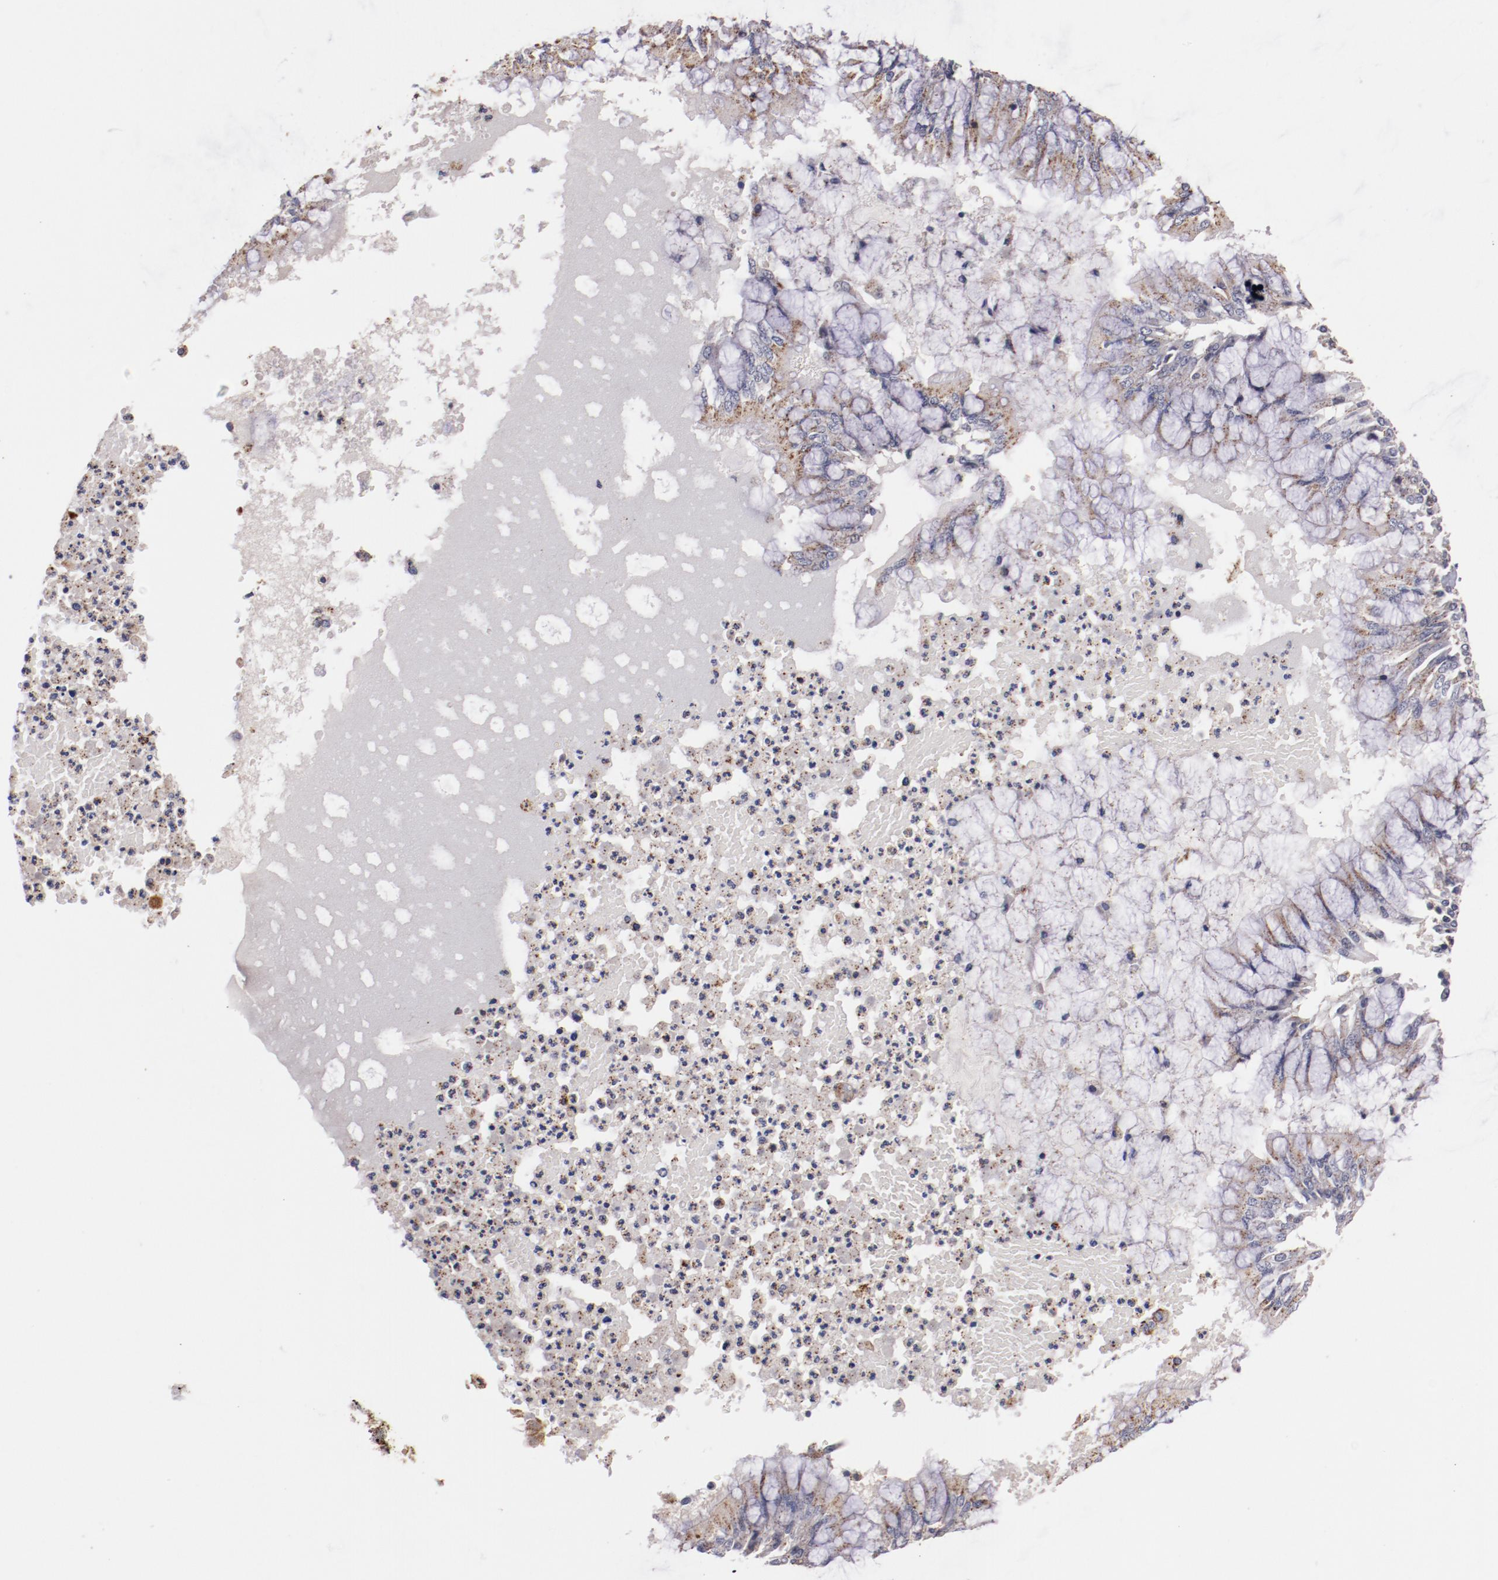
{"staining": {"intensity": "weak", "quantity": ">75%", "location": "cytoplasmic/membranous"}, "tissue": "bronchus", "cell_type": "Respiratory epithelial cells", "image_type": "normal", "snomed": [{"axis": "morphology", "description": "Normal tissue, NOS"}, {"axis": "topography", "description": "Cartilage tissue"}, {"axis": "topography", "description": "Bronchus"}, {"axis": "topography", "description": "Lung"}], "caption": "Brown immunohistochemical staining in benign bronchus displays weak cytoplasmic/membranous staining in about >75% of respiratory epithelial cells. The staining was performed using DAB to visualize the protein expression in brown, while the nuclei were stained in blue with hematoxylin (Magnification: 20x).", "gene": "SYP", "patient": {"sex": "female", "age": 49}}